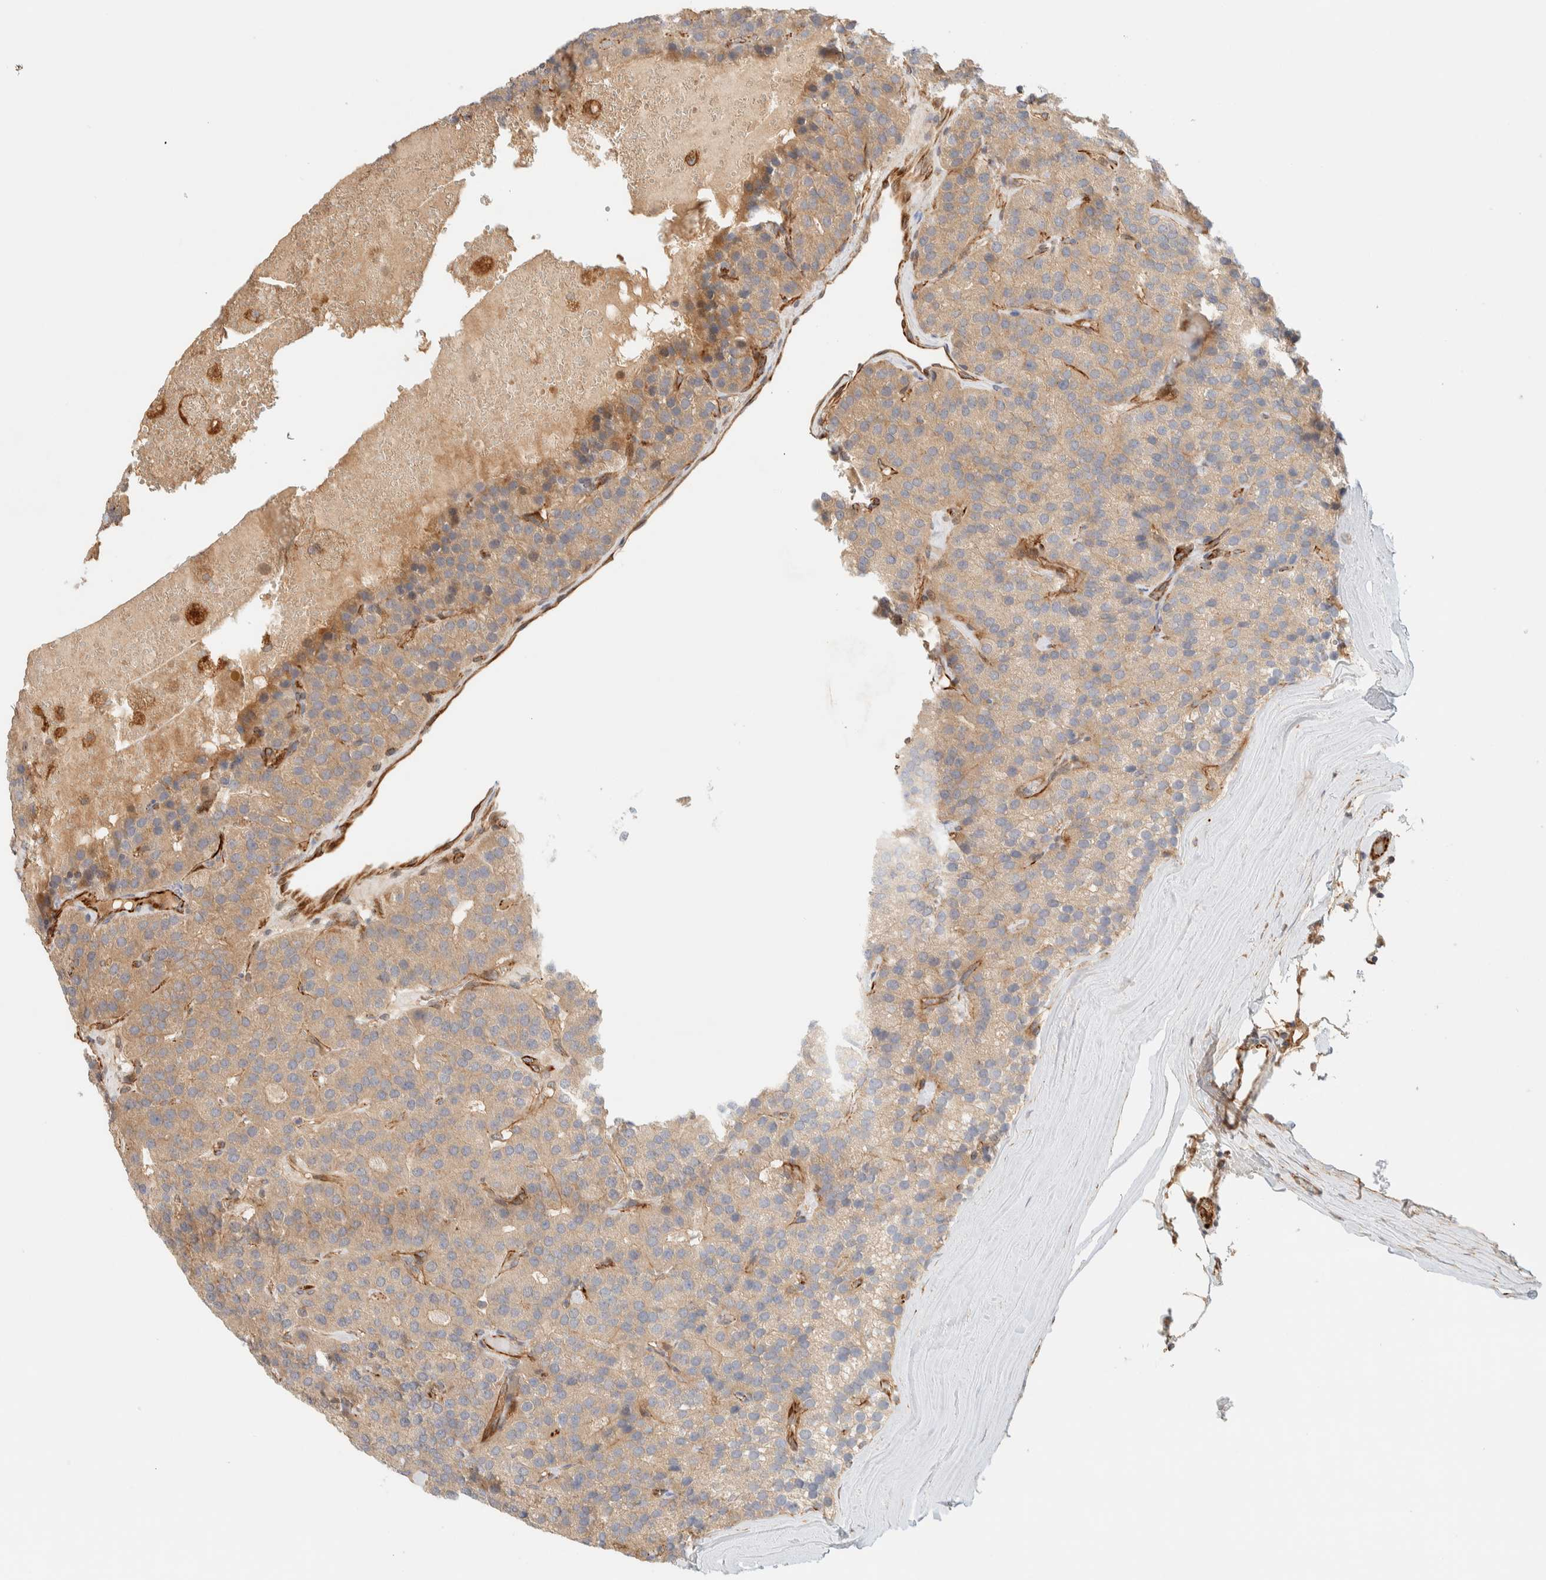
{"staining": {"intensity": "moderate", "quantity": ">75%", "location": "cytoplasmic/membranous"}, "tissue": "parathyroid gland", "cell_type": "Glandular cells", "image_type": "normal", "snomed": [{"axis": "morphology", "description": "Normal tissue, NOS"}, {"axis": "morphology", "description": "Adenoma, NOS"}, {"axis": "topography", "description": "Parathyroid gland"}], "caption": "High-magnification brightfield microscopy of normal parathyroid gland stained with DAB (brown) and counterstained with hematoxylin (blue). glandular cells exhibit moderate cytoplasmic/membranous positivity is appreciated in approximately>75% of cells. (Stains: DAB (3,3'-diaminobenzidine) in brown, nuclei in blue, Microscopy: brightfield microscopy at high magnification).", "gene": "FAT1", "patient": {"sex": "female", "age": 86}}